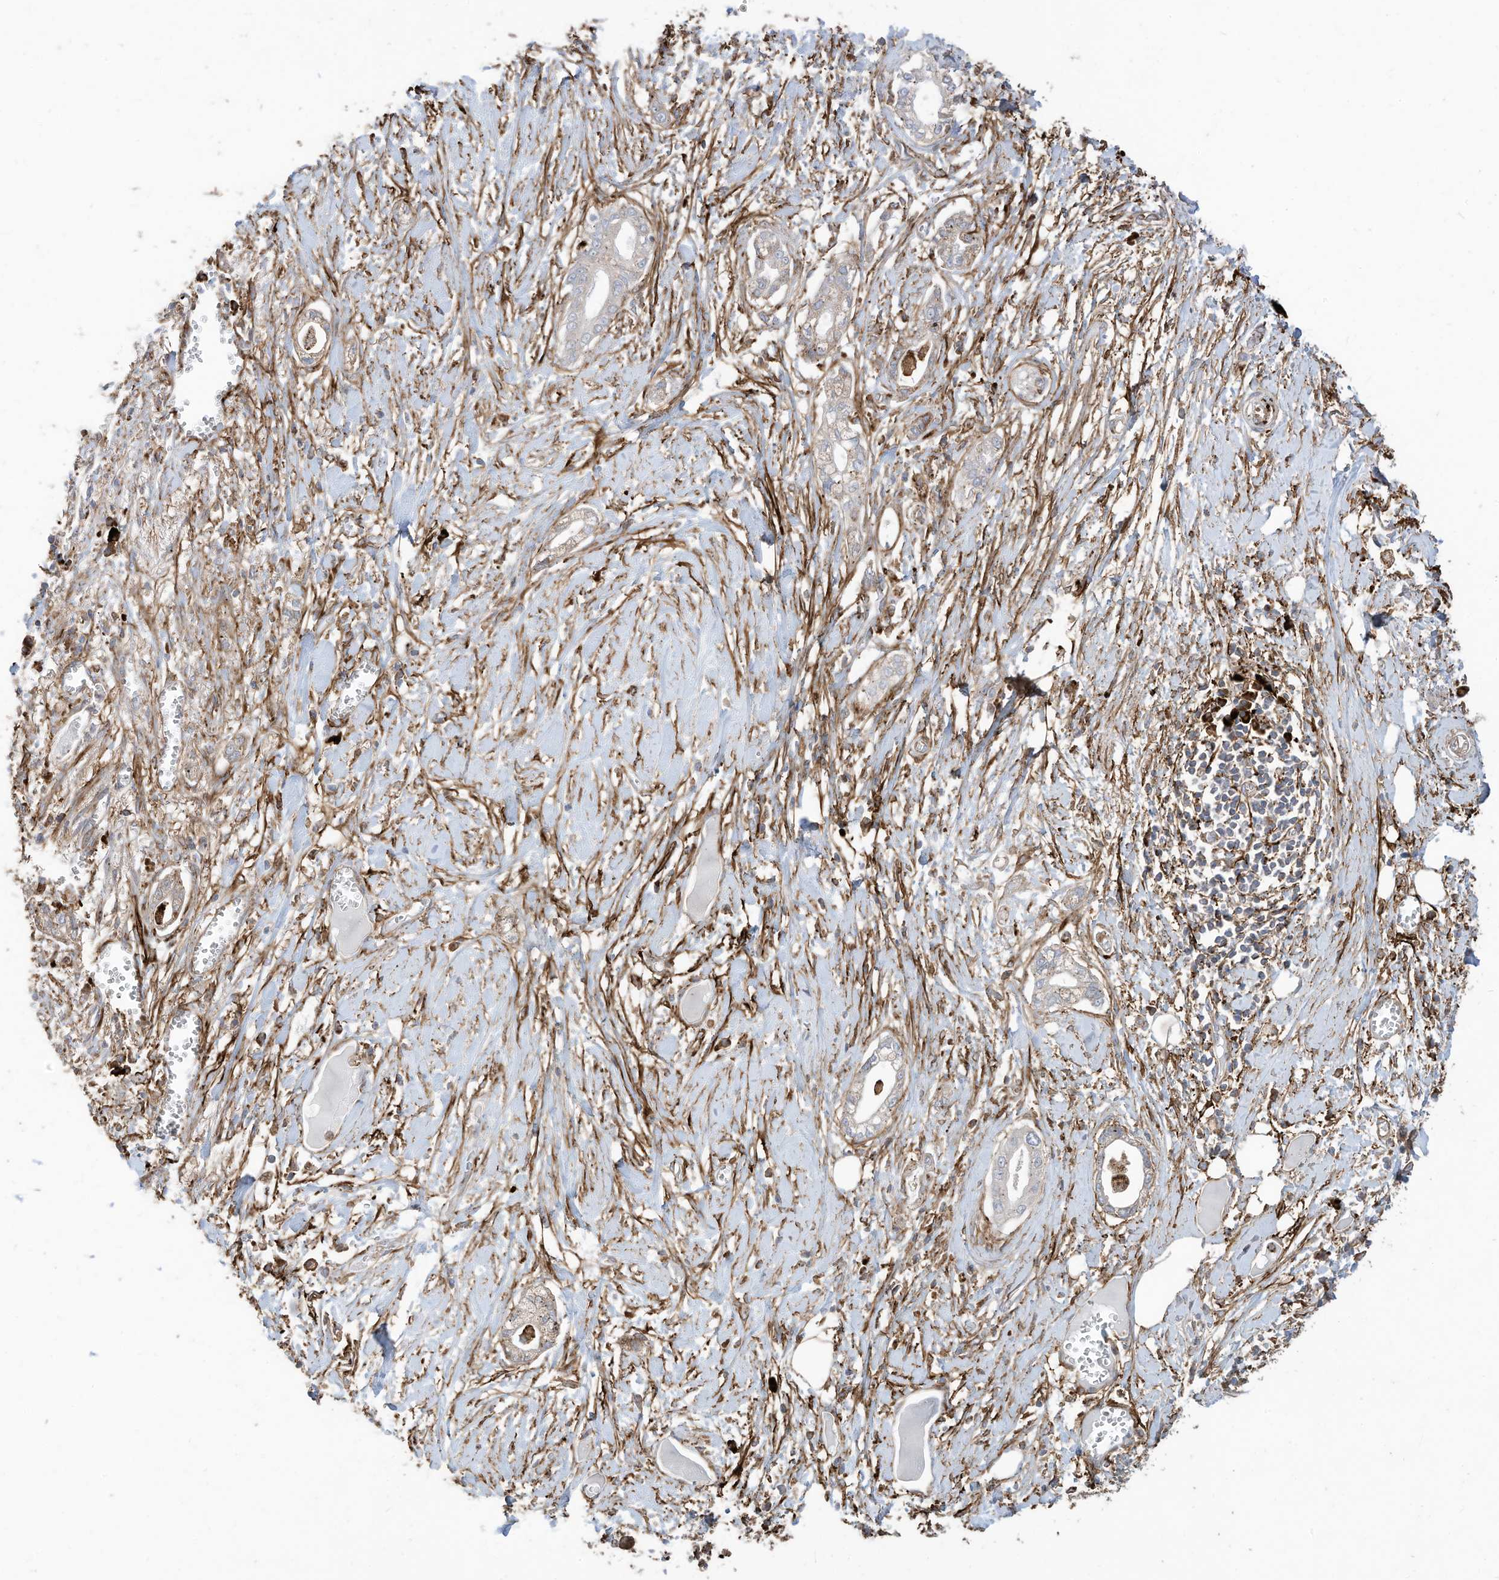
{"staining": {"intensity": "negative", "quantity": "none", "location": "none"}, "tissue": "pancreatic cancer", "cell_type": "Tumor cells", "image_type": "cancer", "snomed": [{"axis": "morphology", "description": "Adenocarcinoma, NOS"}, {"axis": "topography", "description": "Pancreas"}], "caption": "DAB (3,3'-diaminobenzidine) immunohistochemical staining of pancreatic cancer (adenocarcinoma) demonstrates no significant staining in tumor cells. (Immunohistochemistry (ihc), brightfield microscopy, high magnification).", "gene": "TRNAU1AP", "patient": {"sex": "male", "age": 68}}